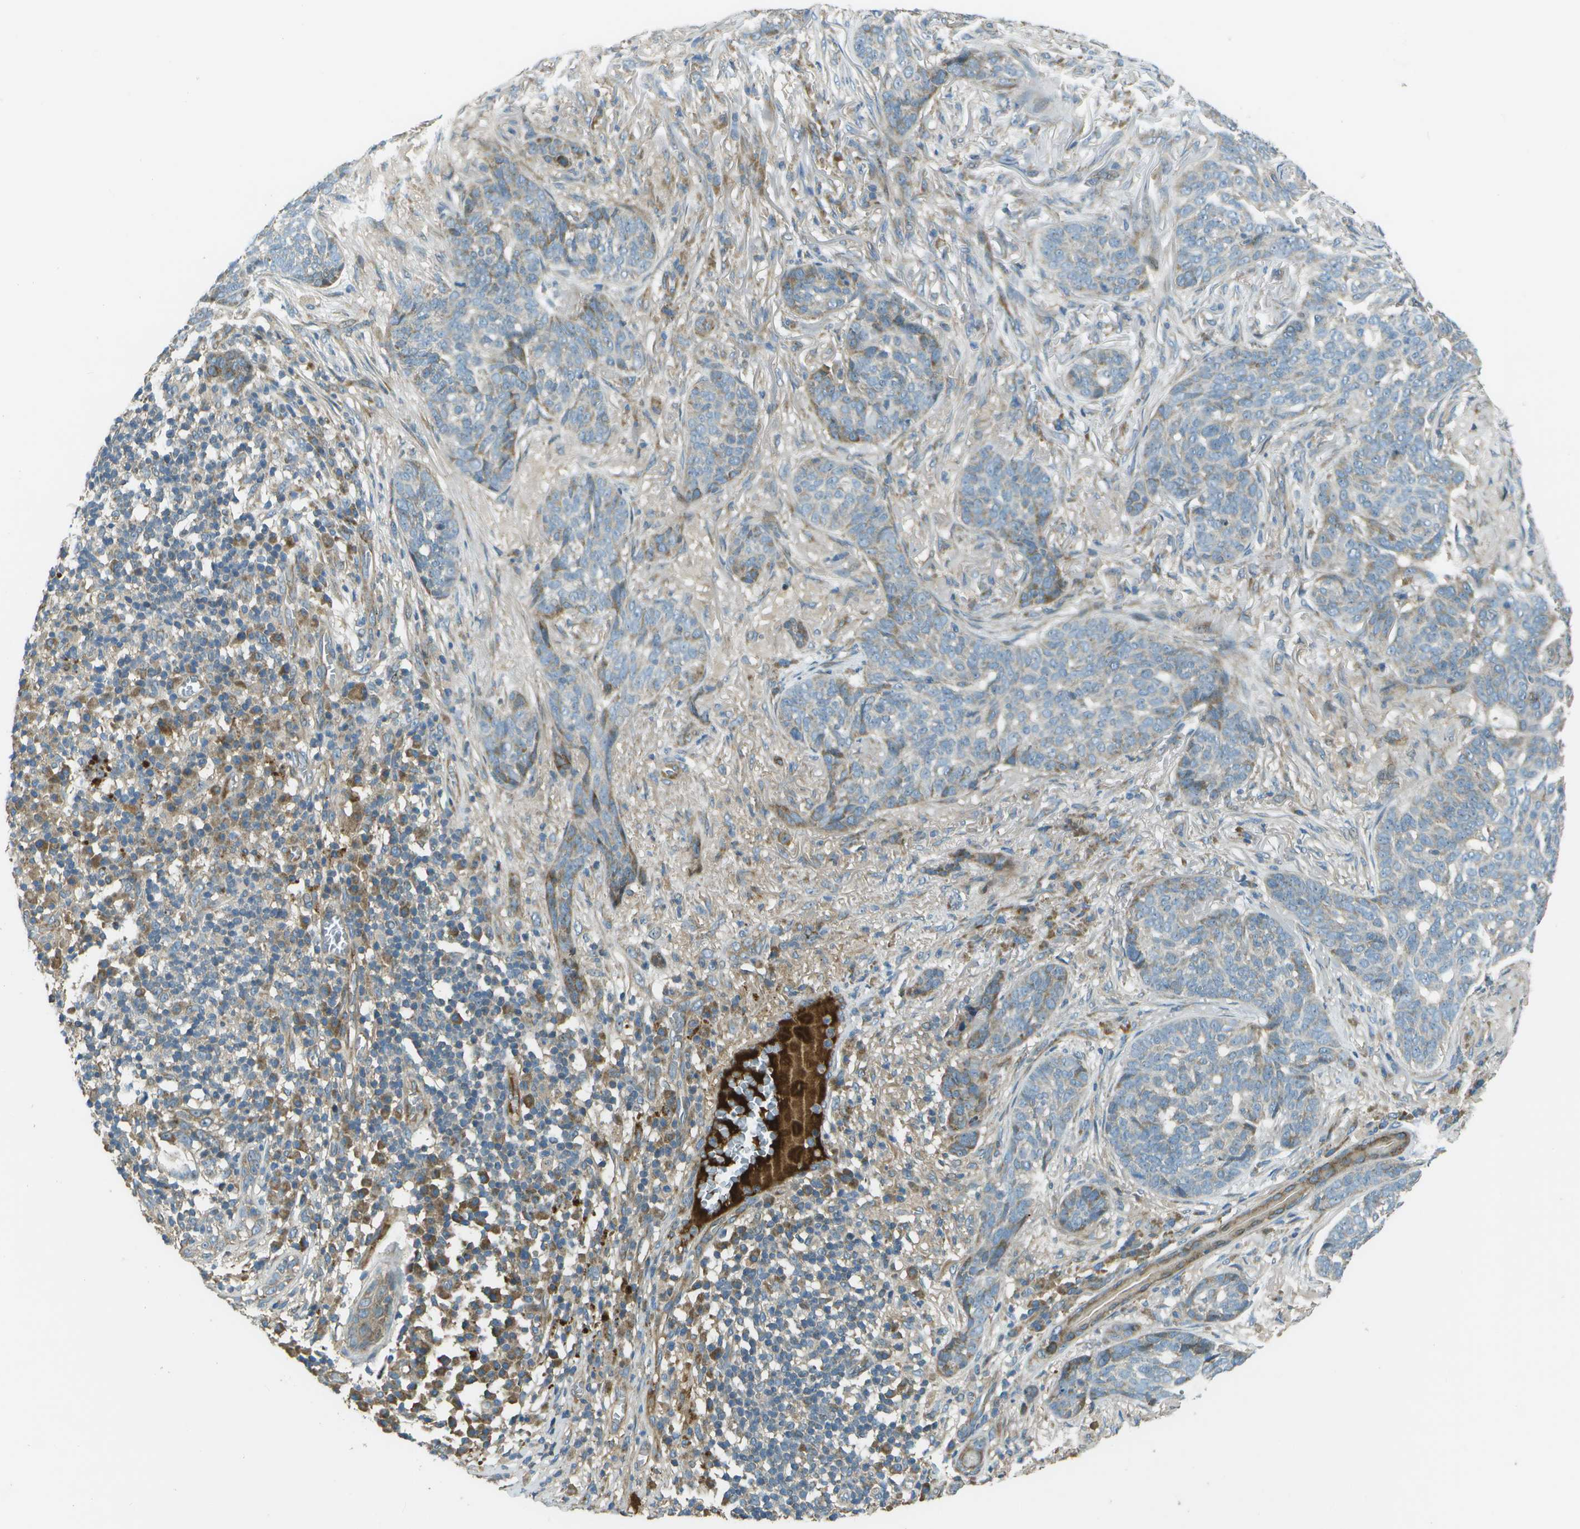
{"staining": {"intensity": "moderate", "quantity": "<25%", "location": "cytoplasmic/membranous"}, "tissue": "skin cancer", "cell_type": "Tumor cells", "image_type": "cancer", "snomed": [{"axis": "morphology", "description": "Basal cell carcinoma"}, {"axis": "topography", "description": "Skin"}], "caption": "The image shows a brown stain indicating the presence of a protein in the cytoplasmic/membranous of tumor cells in skin cancer.", "gene": "PXYLP1", "patient": {"sex": "male", "age": 85}}